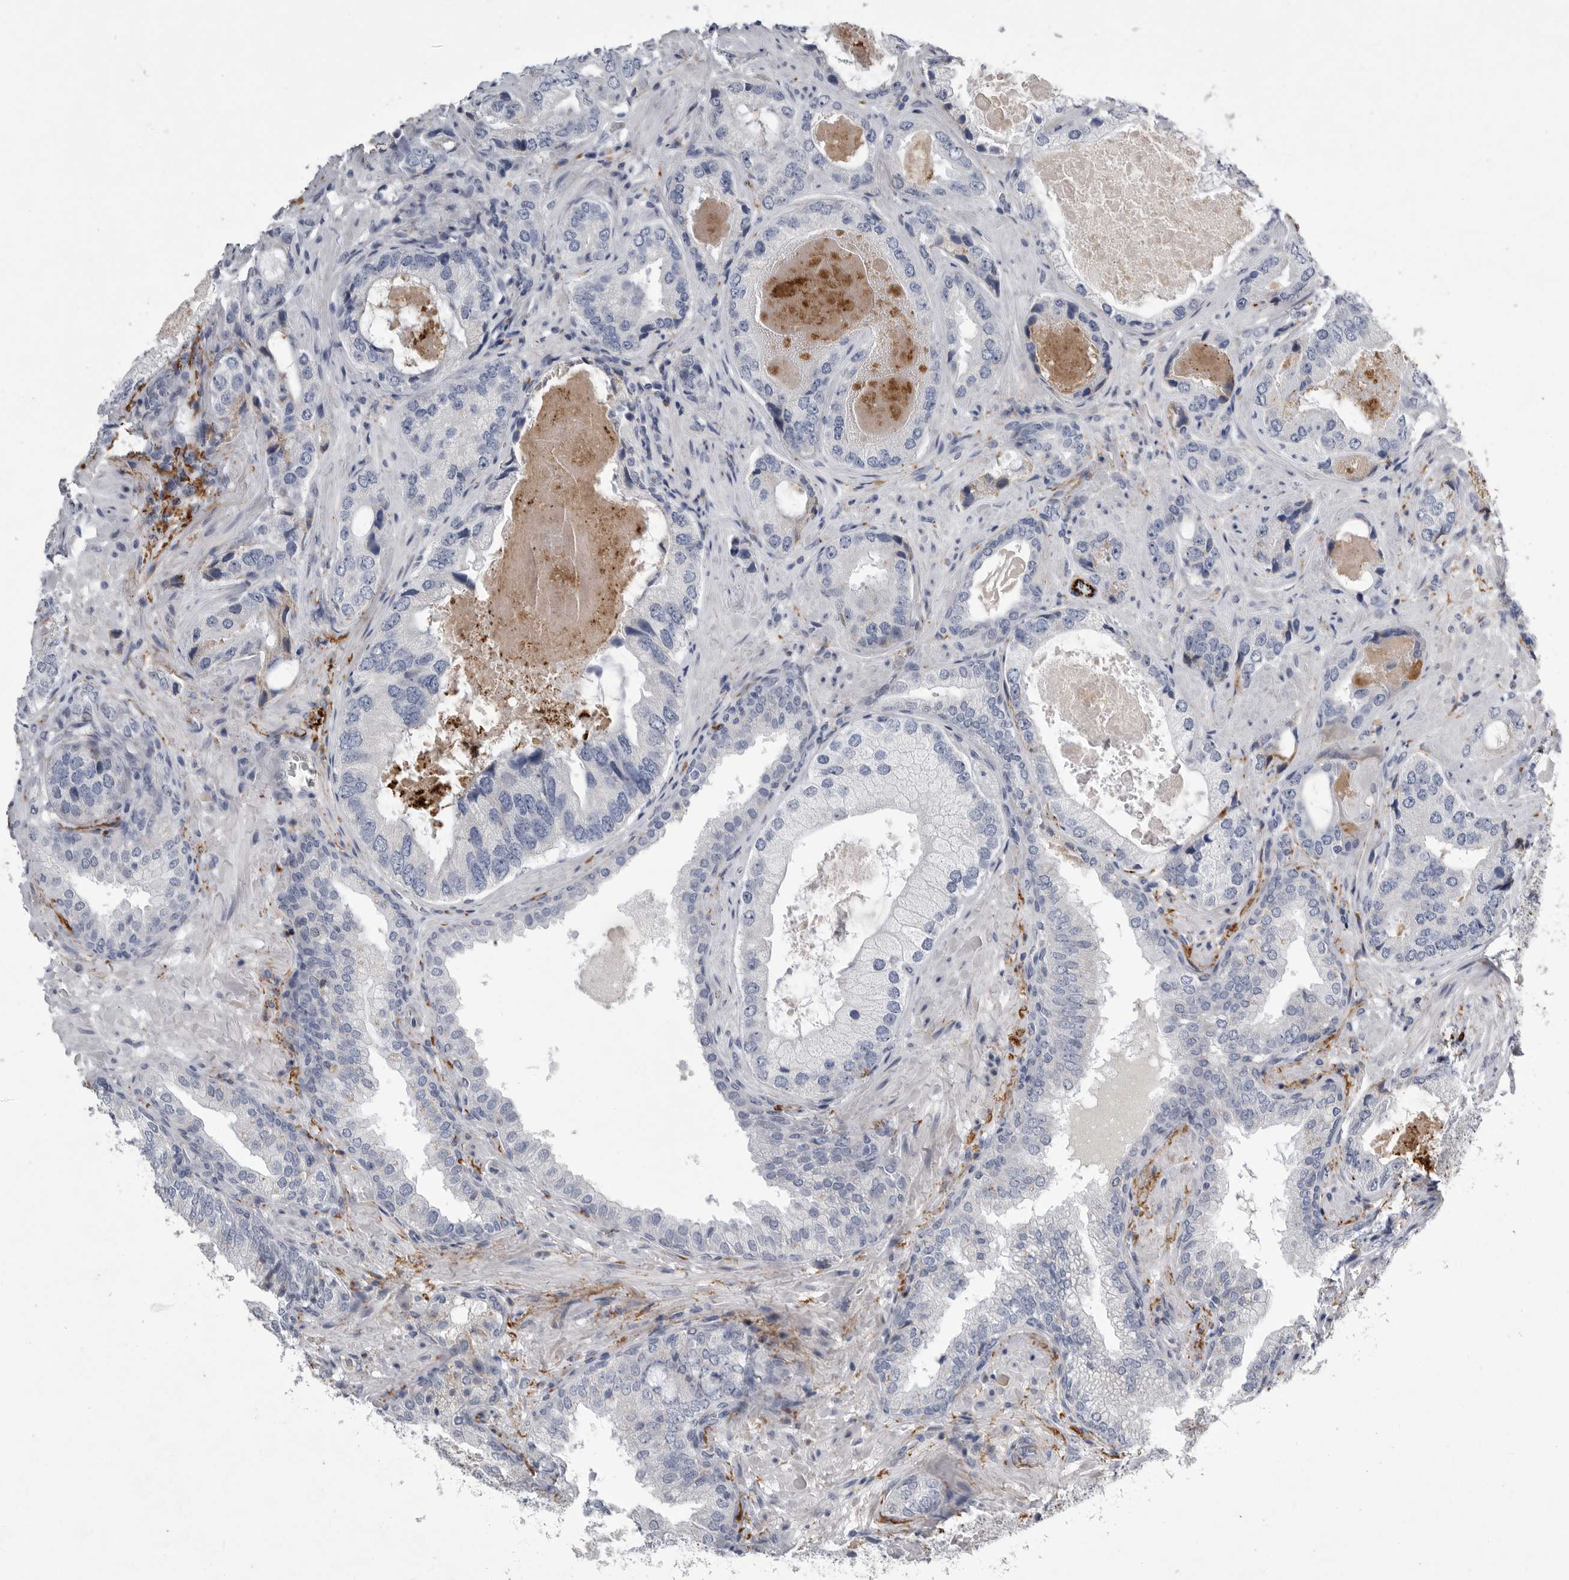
{"staining": {"intensity": "negative", "quantity": "none", "location": "none"}, "tissue": "prostate cancer", "cell_type": "Tumor cells", "image_type": "cancer", "snomed": [{"axis": "morphology", "description": "Normal tissue, NOS"}, {"axis": "morphology", "description": "Adenocarcinoma, High grade"}, {"axis": "topography", "description": "Prostate"}, {"axis": "topography", "description": "Peripheral nerve tissue"}], "caption": "Immunohistochemical staining of human prostate high-grade adenocarcinoma shows no significant expression in tumor cells. Nuclei are stained in blue.", "gene": "CRP", "patient": {"sex": "male", "age": 59}}